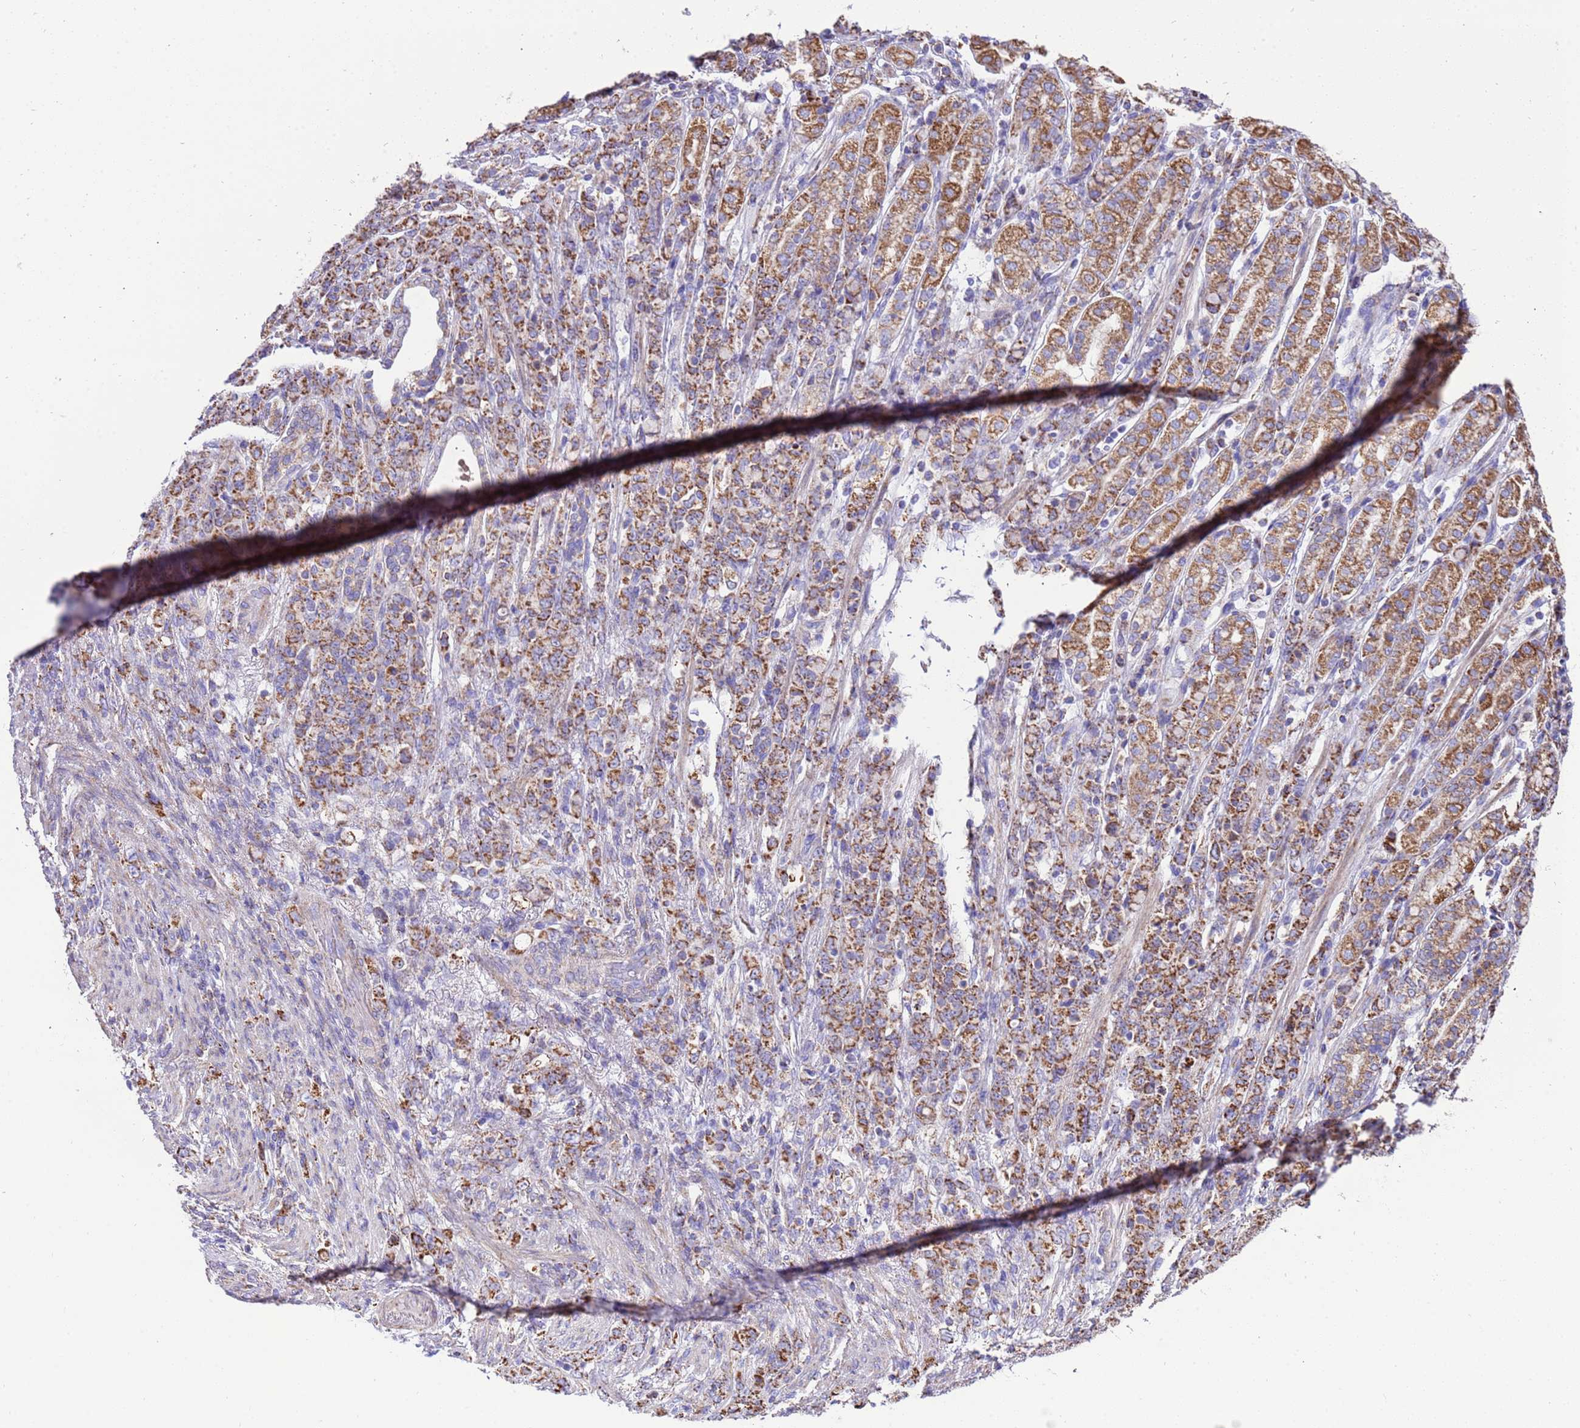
{"staining": {"intensity": "moderate", "quantity": ">75%", "location": "cytoplasmic/membranous"}, "tissue": "stomach cancer", "cell_type": "Tumor cells", "image_type": "cancer", "snomed": [{"axis": "morphology", "description": "Adenocarcinoma, NOS"}, {"axis": "topography", "description": "Stomach"}], "caption": "Protein staining reveals moderate cytoplasmic/membranous staining in approximately >75% of tumor cells in stomach cancer. (brown staining indicates protein expression, while blue staining denotes nuclei).", "gene": "RNF165", "patient": {"sex": "female", "age": 79}}